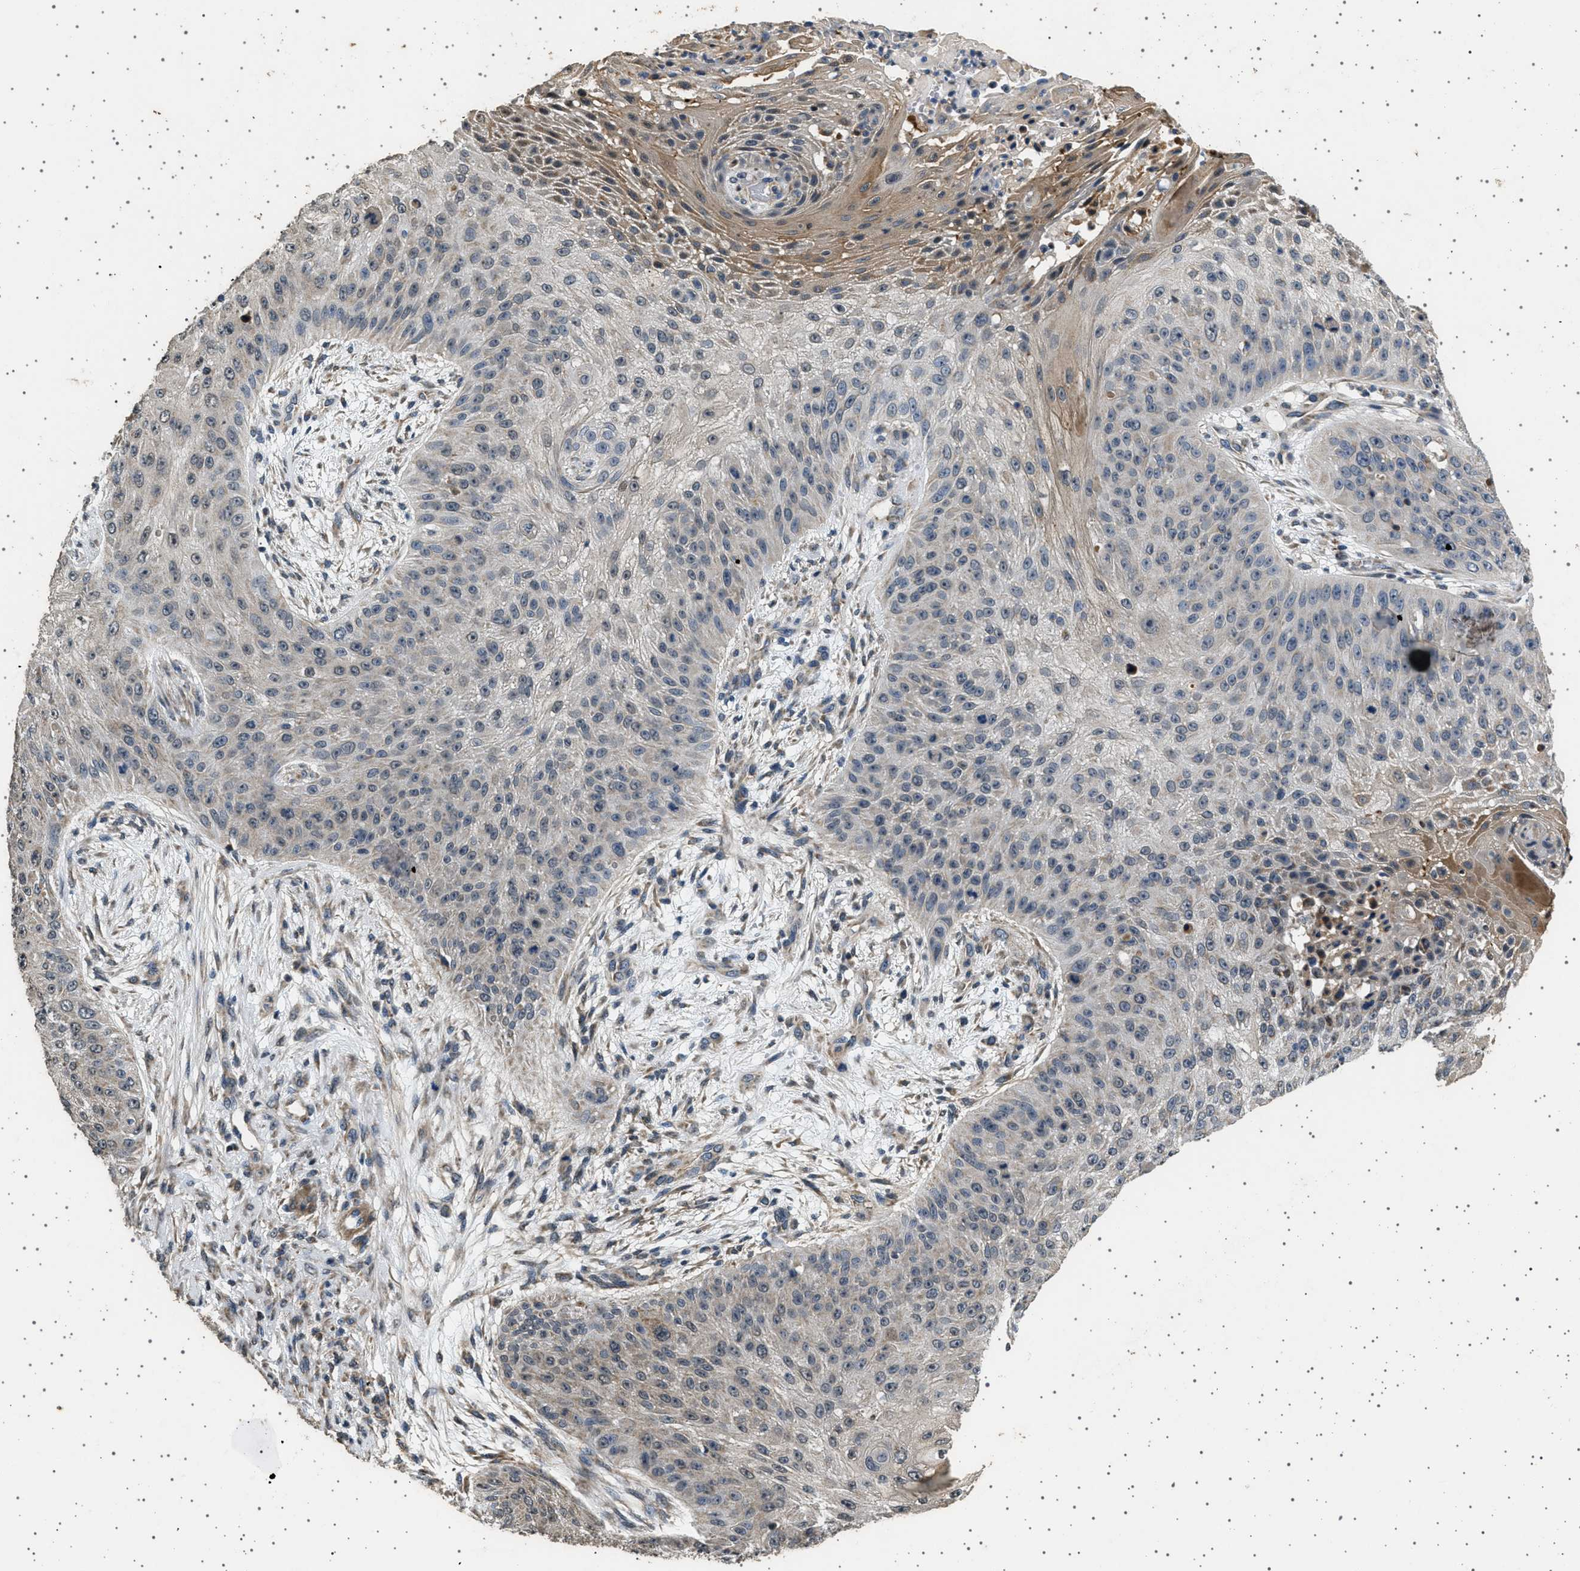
{"staining": {"intensity": "moderate", "quantity": "<25%", "location": "cytoplasmic/membranous"}, "tissue": "skin cancer", "cell_type": "Tumor cells", "image_type": "cancer", "snomed": [{"axis": "morphology", "description": "Squamous cell carcinoma, NOS"}, {"axis": "topography", "description": "Skin"}], "caption": "A histopathology image of human skin squamous cell carcinoma stained for a protein shows moderate cytoplasmic/membranous brown staining in tumor cells.", "gene": "KCNA4", "patient": {"sex": "female", "age": 80}}